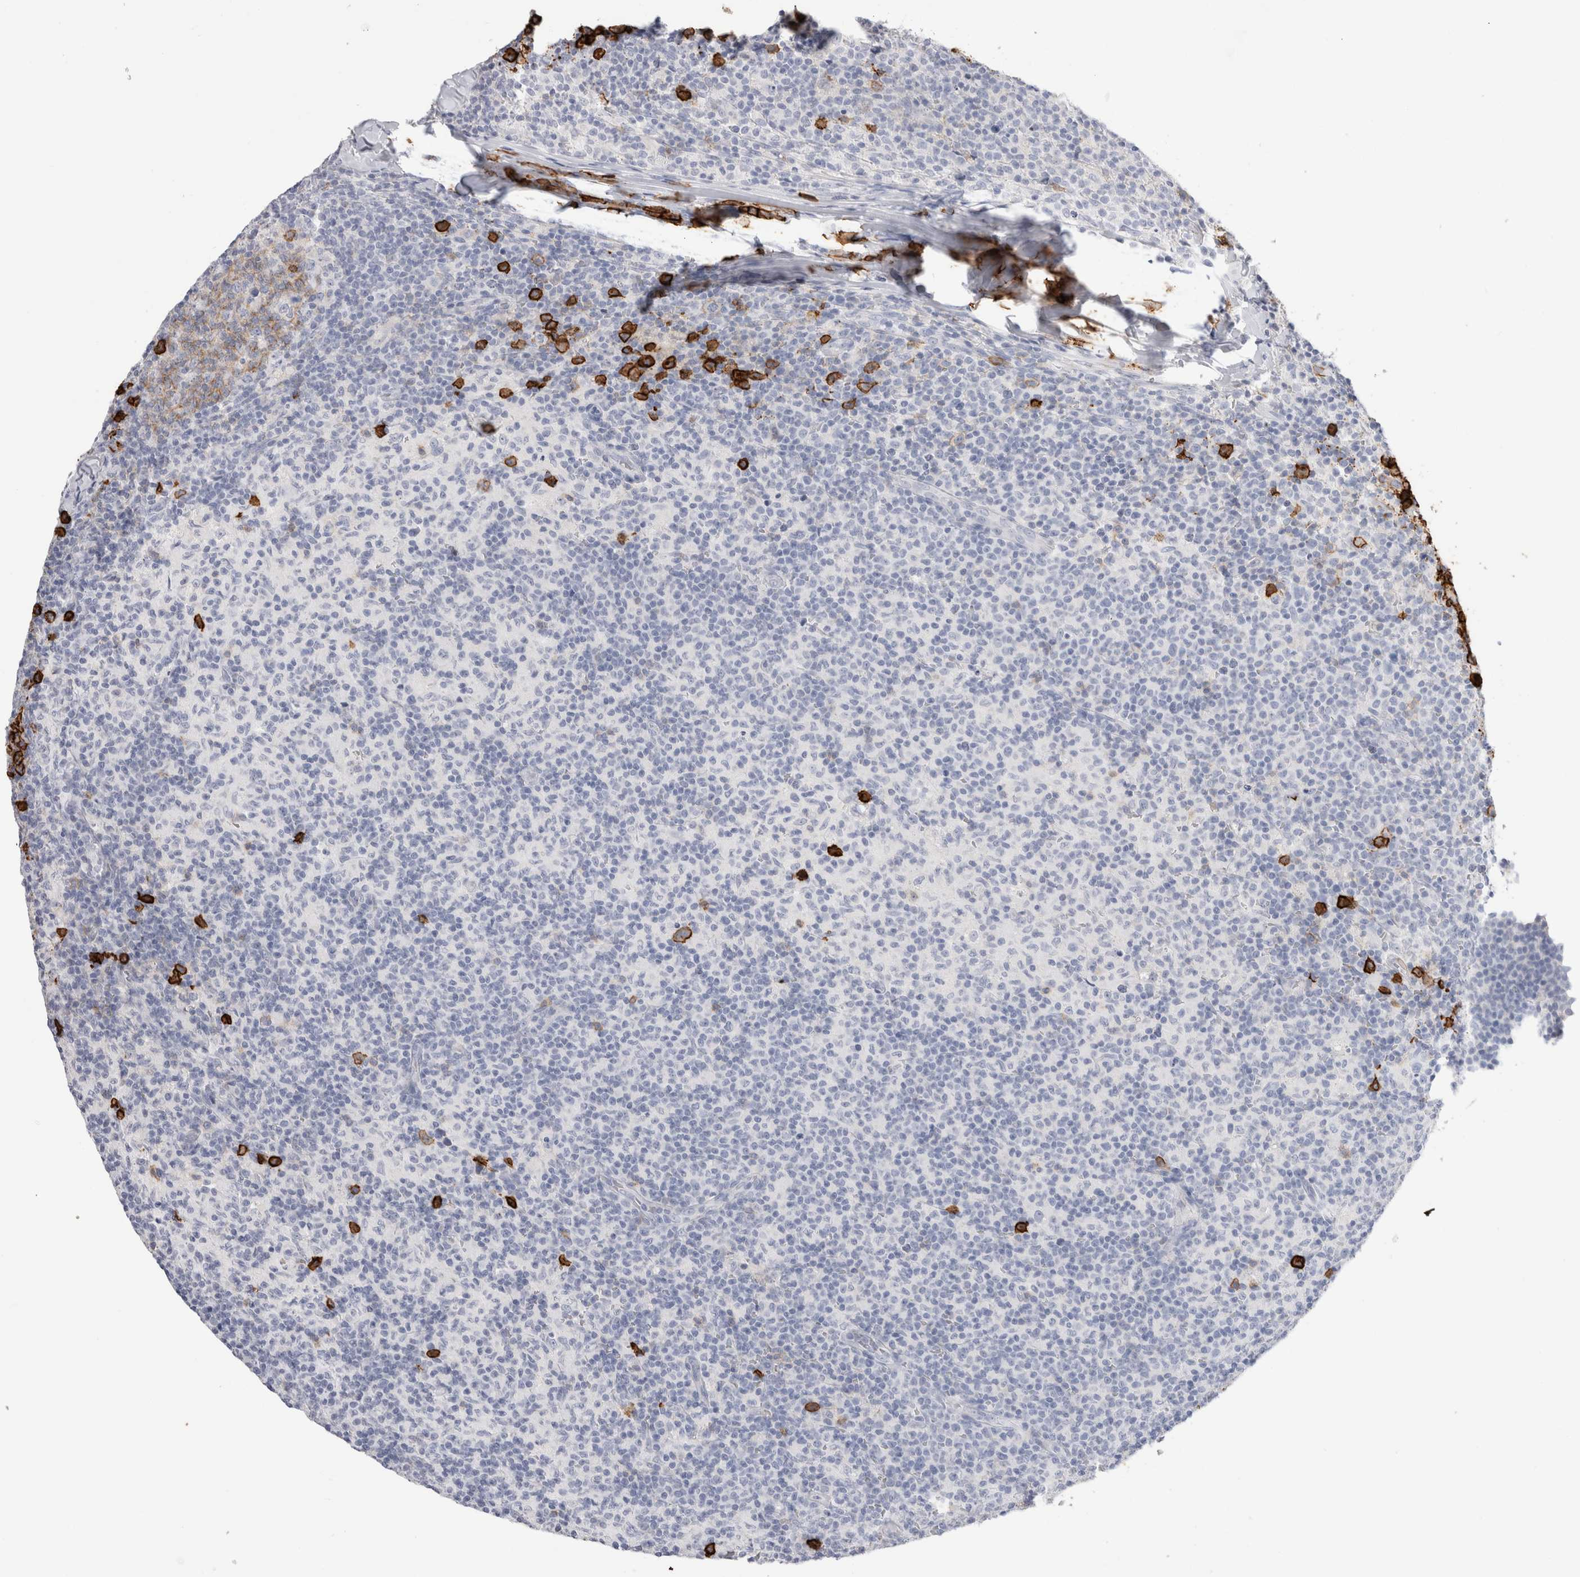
{"staining": {"intensity": "strong", "quantity": "<25%", "location": "cytoplasmic/membranous"}, "tissue": "lymph node", "cell_type": "Germinal center cells", "image_type": "normal", "snomed": [{"axis": "morphology", "description": "Normal tissue, NOS"}, {"axis": "morphology", "description": "Inflammation, NOS"}, {"axis": "topography", "description": "Lymph node"}], "caption": "The immunohistochemical stain shows strong cytoplasmic/membranous expression in germinal center cells of benign lymph node.", "gene": "CD38", "patient": {"sex": "male", "age": 55}}